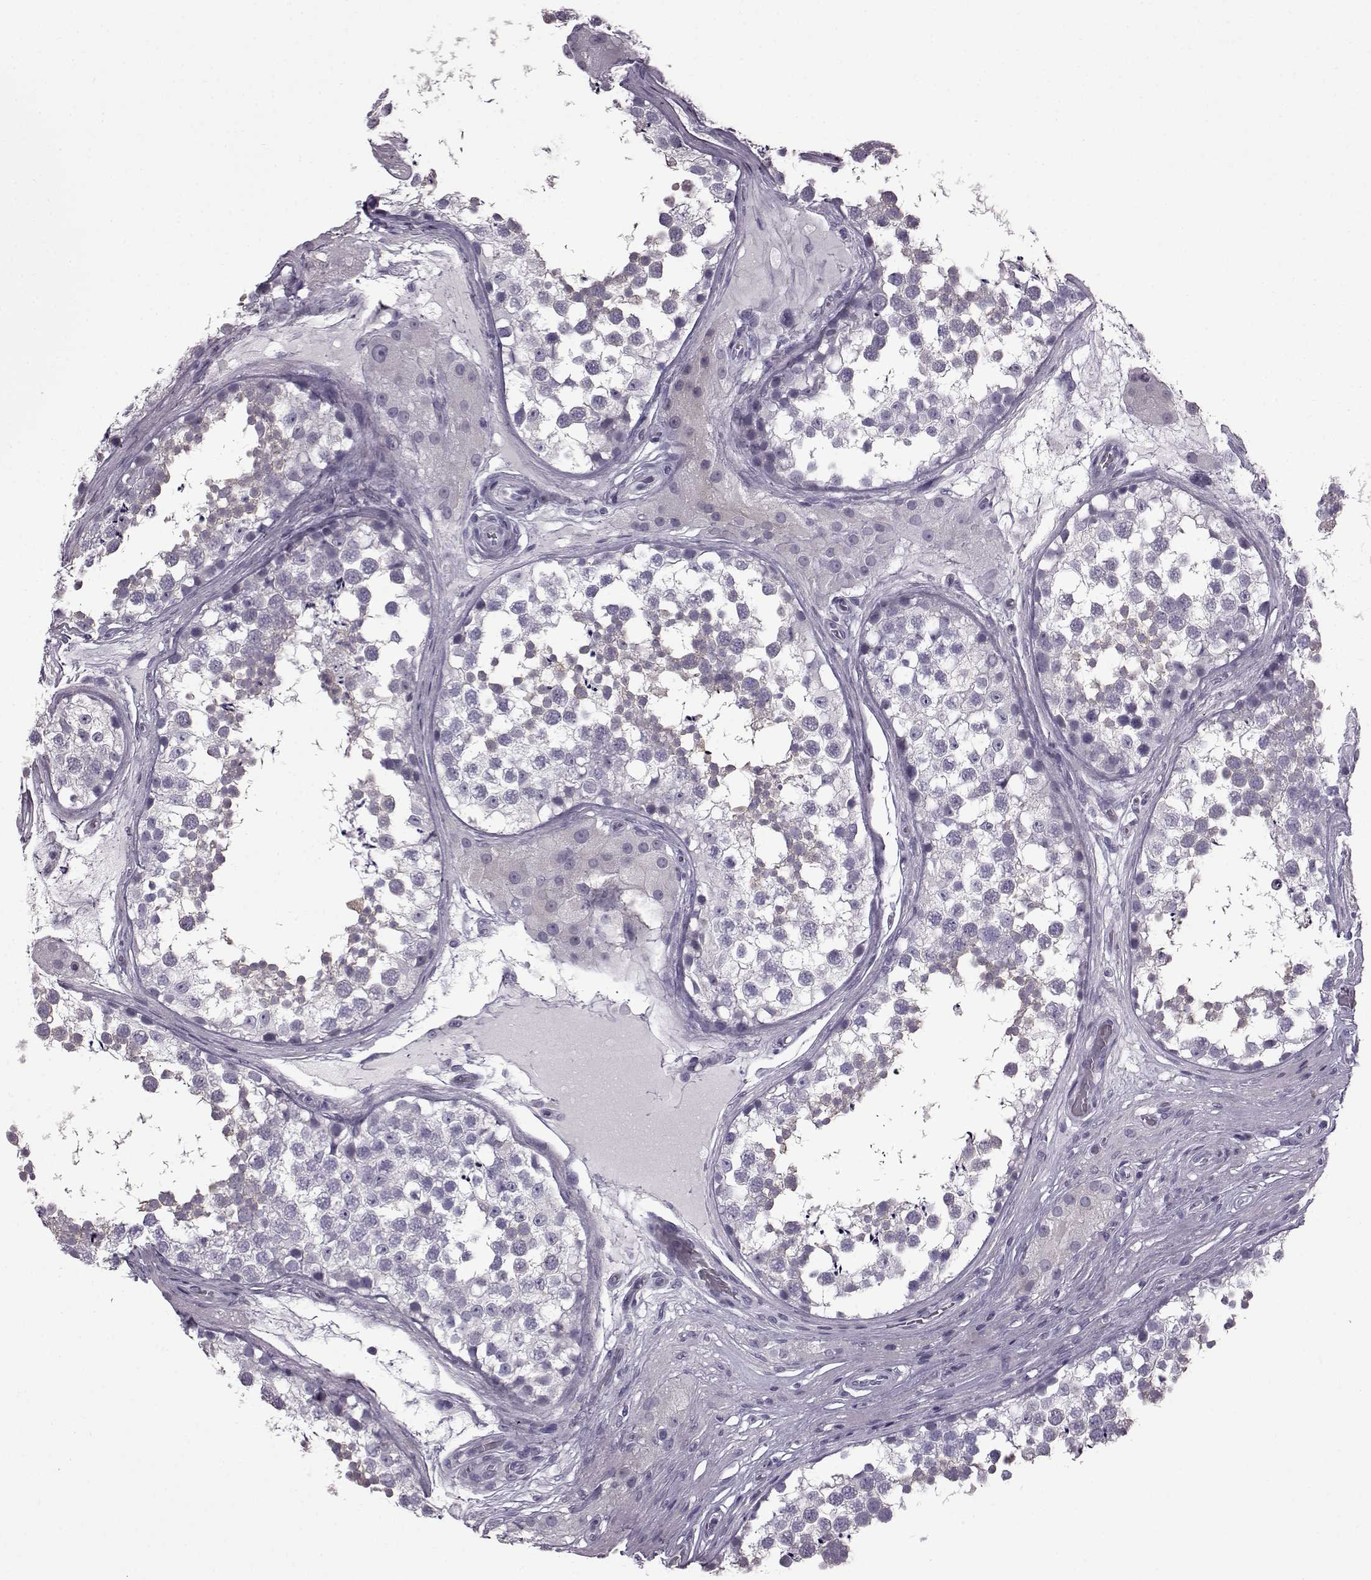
{"staining": {"intensity": "negative", "quantity": "none", "location": "none"}, "tissue": "testis", "cell_type": "Cells in seminiferous ducts", "image_type": "normal", "snomed": [{"axis": "morphology", "description": "Normal tissue, NOS"}, {"axis": "morphology", "description": "Seminoma, NOS"}, {"axis": "topography", "description": "Testis"}], "caption": "DAB (3,3'-diaminobenzidine) immunohistochemical staining of normal testis demonstrates no significant positivity in cells in seminiferous ducts. (DAB IHC with hematoxylin counter stain).", "gene": "SLC28A2", "patient": {"sex": "male", "age": 65}}